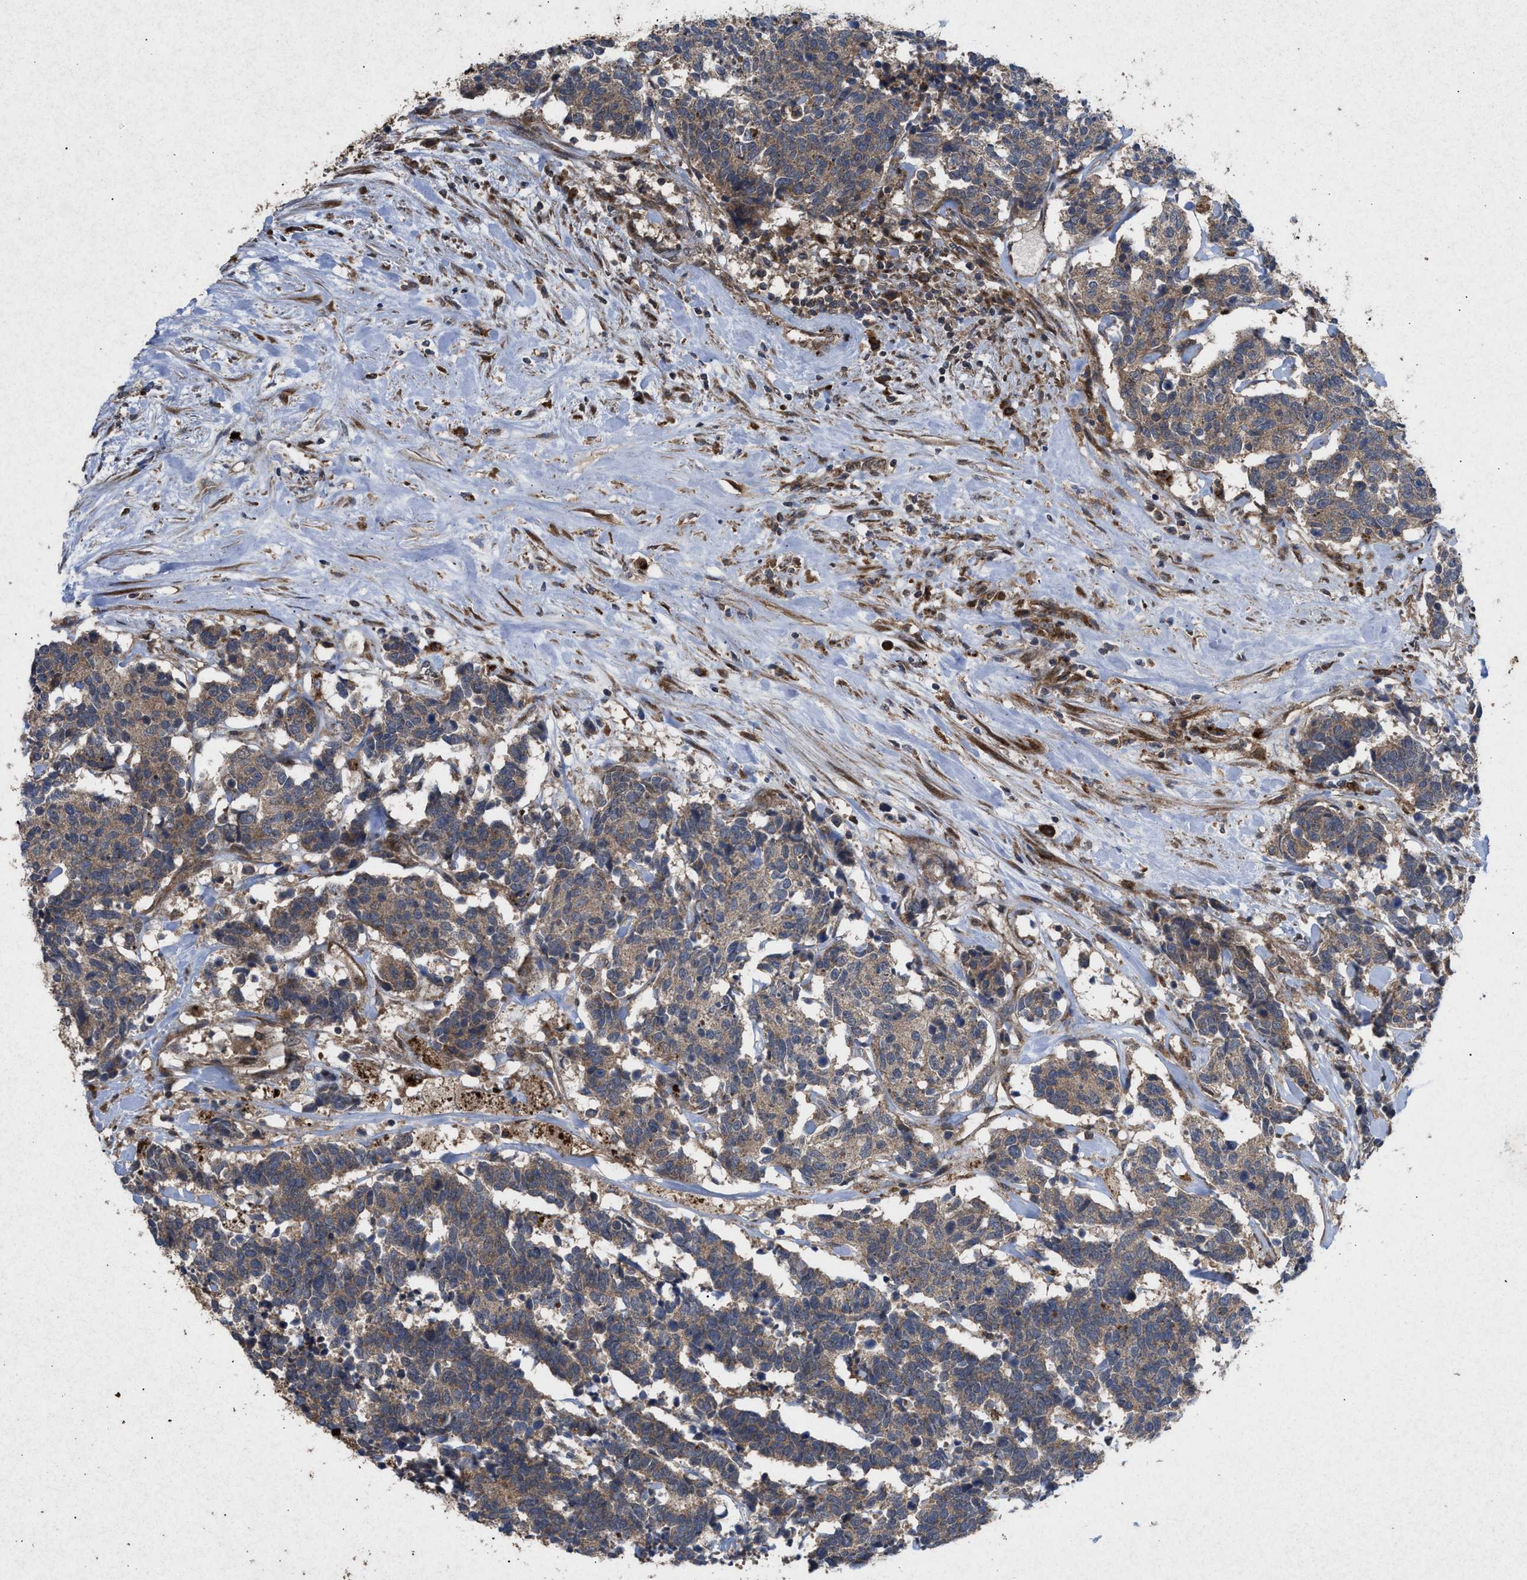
{"staining": {"intensity": "weak", "quantity": ">75%", "location": "cytoplasmic/membranous"}, "tissue": "carcinoid", "cell_type": "Tumor cells", "image_type": "cancer", "snomed": [{"axis": "morphology", "description": "Carcinoma, NOS"}, {"axis": "morphology", "description": "Carcinoid, malignant, NOS"}, {"axis": "topography", "description": "Urinary bladder"}], "caption": "Protein positivity by immunohistochemistry (IHC) displays weak cytoplasmic/membranous staining in about >75% of tumor cells in carcinoid. (DAB IHC with brightfield microscopy, high magnification).", "gene": "MSI2", "patient": {"sex": "male", "age": 57}}